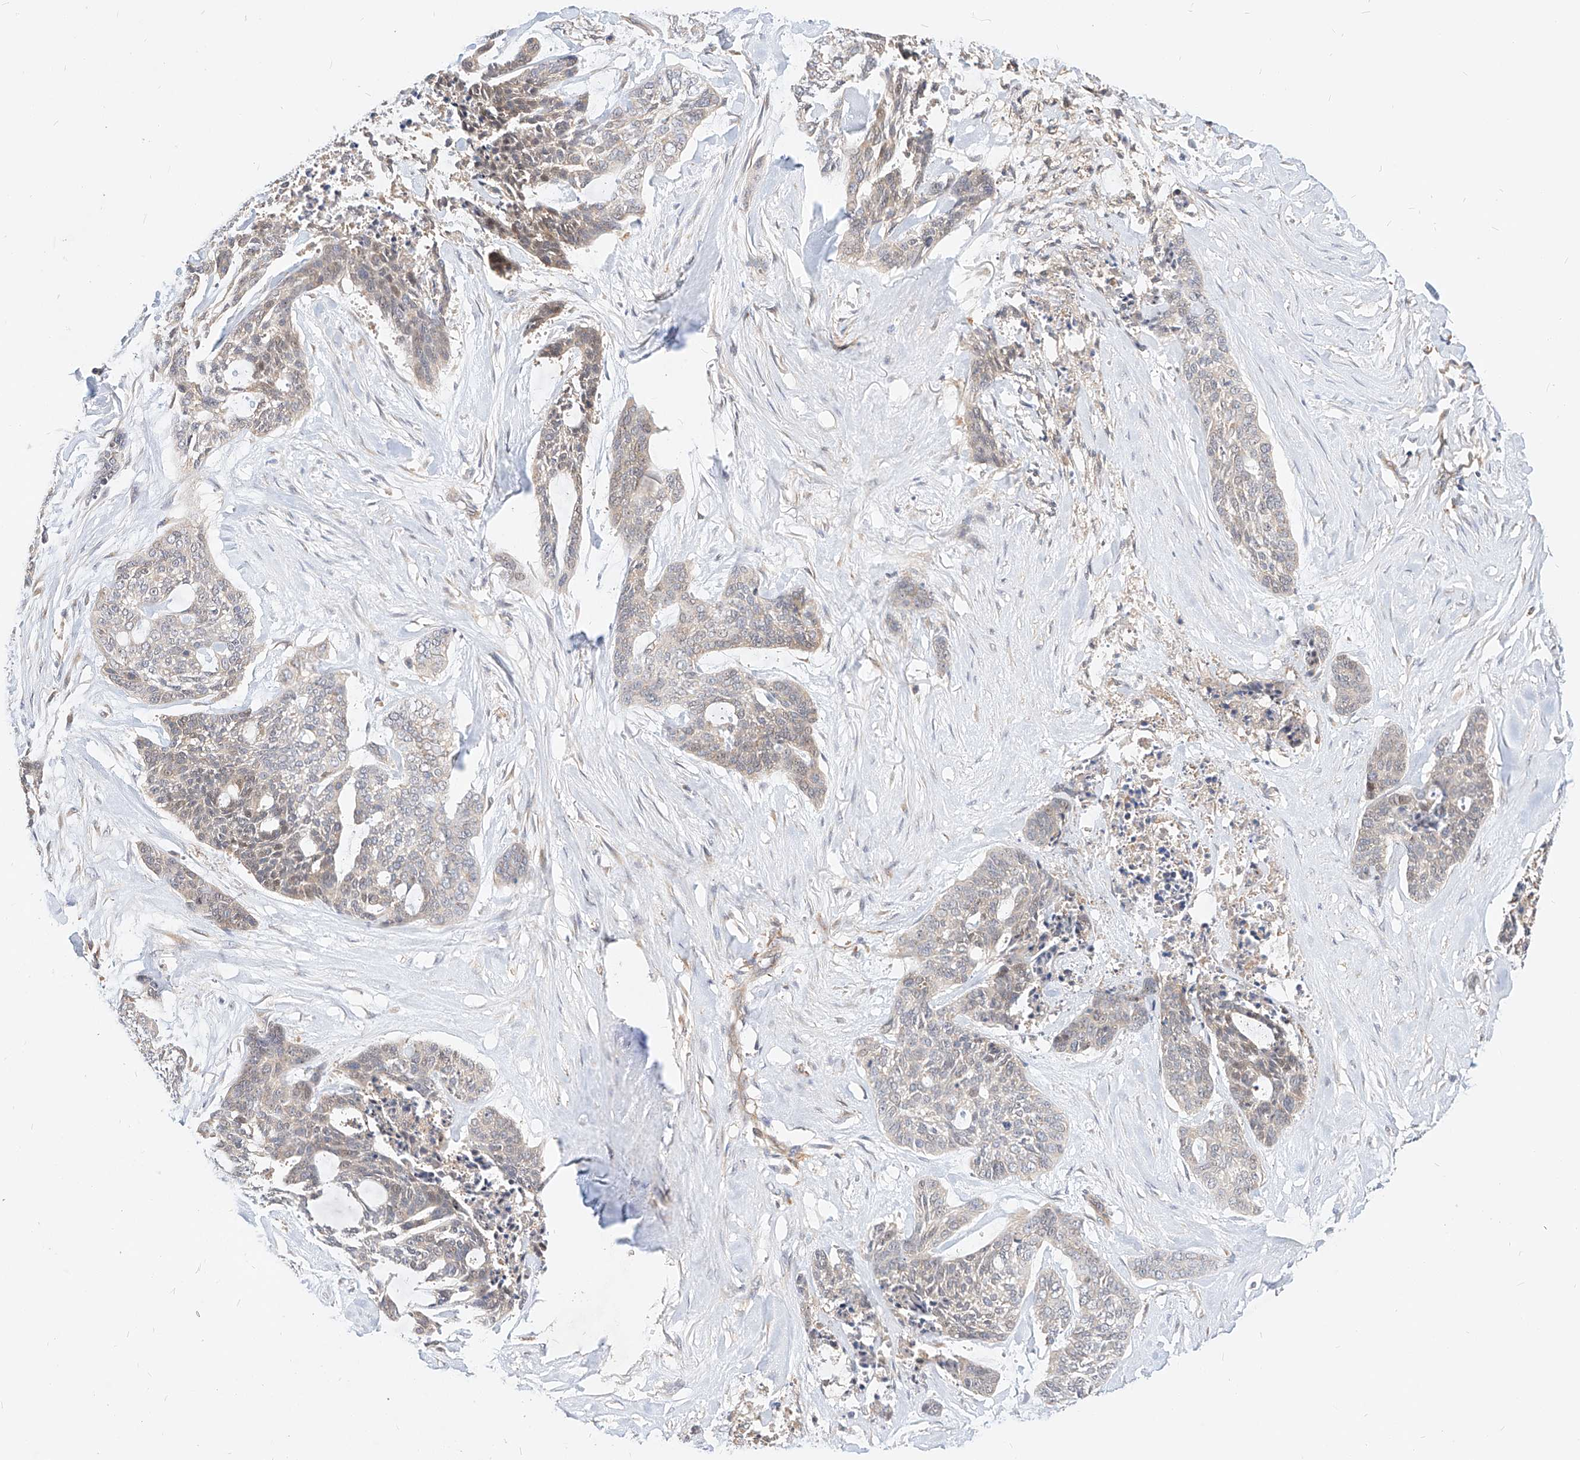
{"staining": {"intensity": "negative", "quantity": "none", "location": "none"}, "tissue": "skin cancer", "cell_type": "Tumor cells", "image_type": "cancer", "snomed": [{"axis": "morphology", "description": "Basal cell carcinoma"}, {"axis": "topography", "description": "Skin"}], "caption": "High magnification brightfield microscopy of basal cell carcinoma (skin) stained with DAB (3,3'-diaminobenzidine) (brown) and counterstained with hematoxylin (blue): tumor cells show no significant staining.", "gene": "NFAM1", "patient": {"sex": "female", "age": 64}}